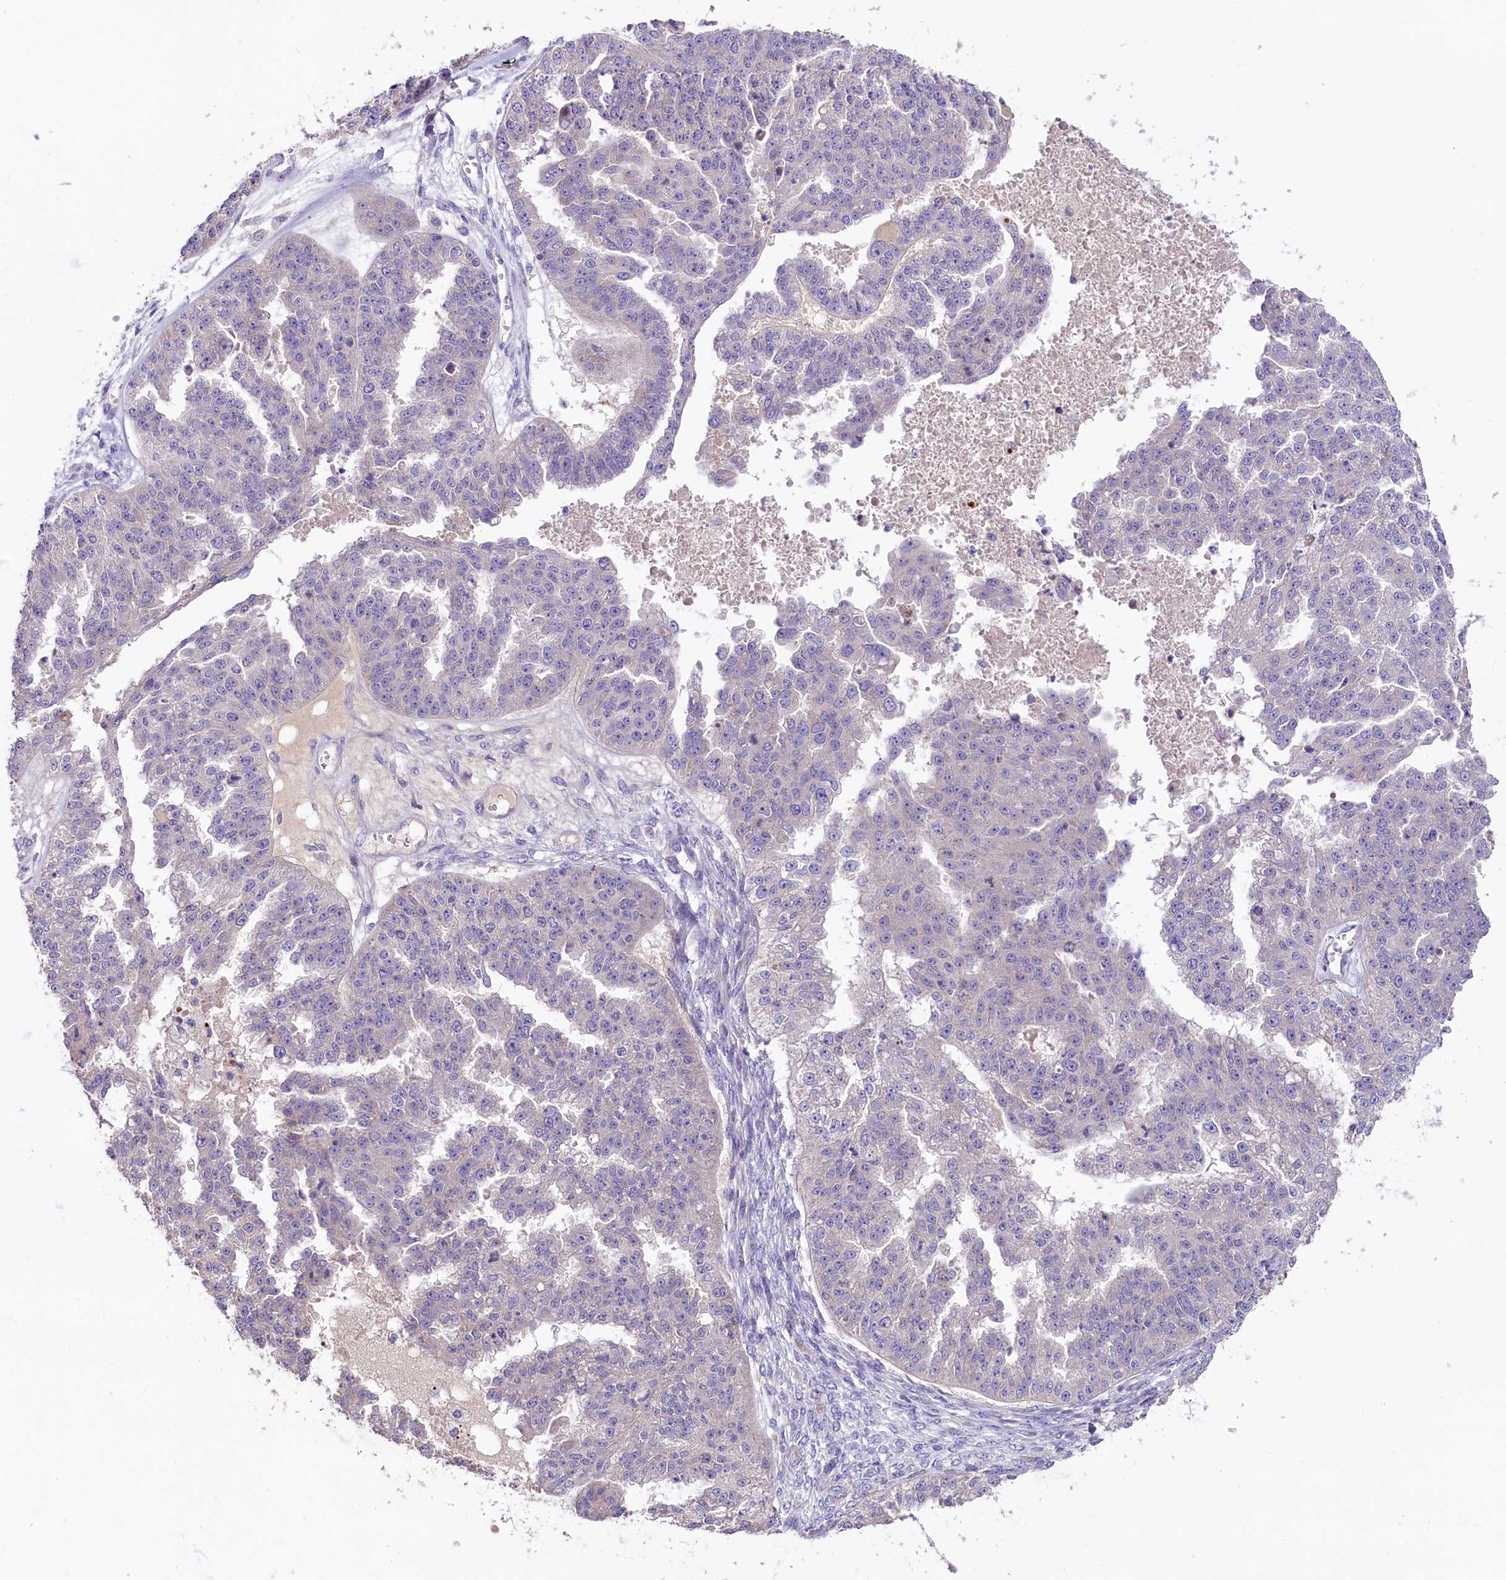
{"staining": {"intensity": "negative", "quantity": "none", "location": "none"}, "tissue": "ovarian cancer", "cell_type": "Tumor cells", "image_type": "cancer", "snomed": [{"axis": "morphology", "description": "Cystadenocarcinoma, serous, NOS"}, {"axis": "topography", "description": "Ovary"}], "caption": "Serous cystadenocarcinoma (ovarian) was stained to show a protein in brown. There is no significant positivity in tumor cells.", "gene": "CD99L2", "patient": {"sex": "female", "age": 58}}